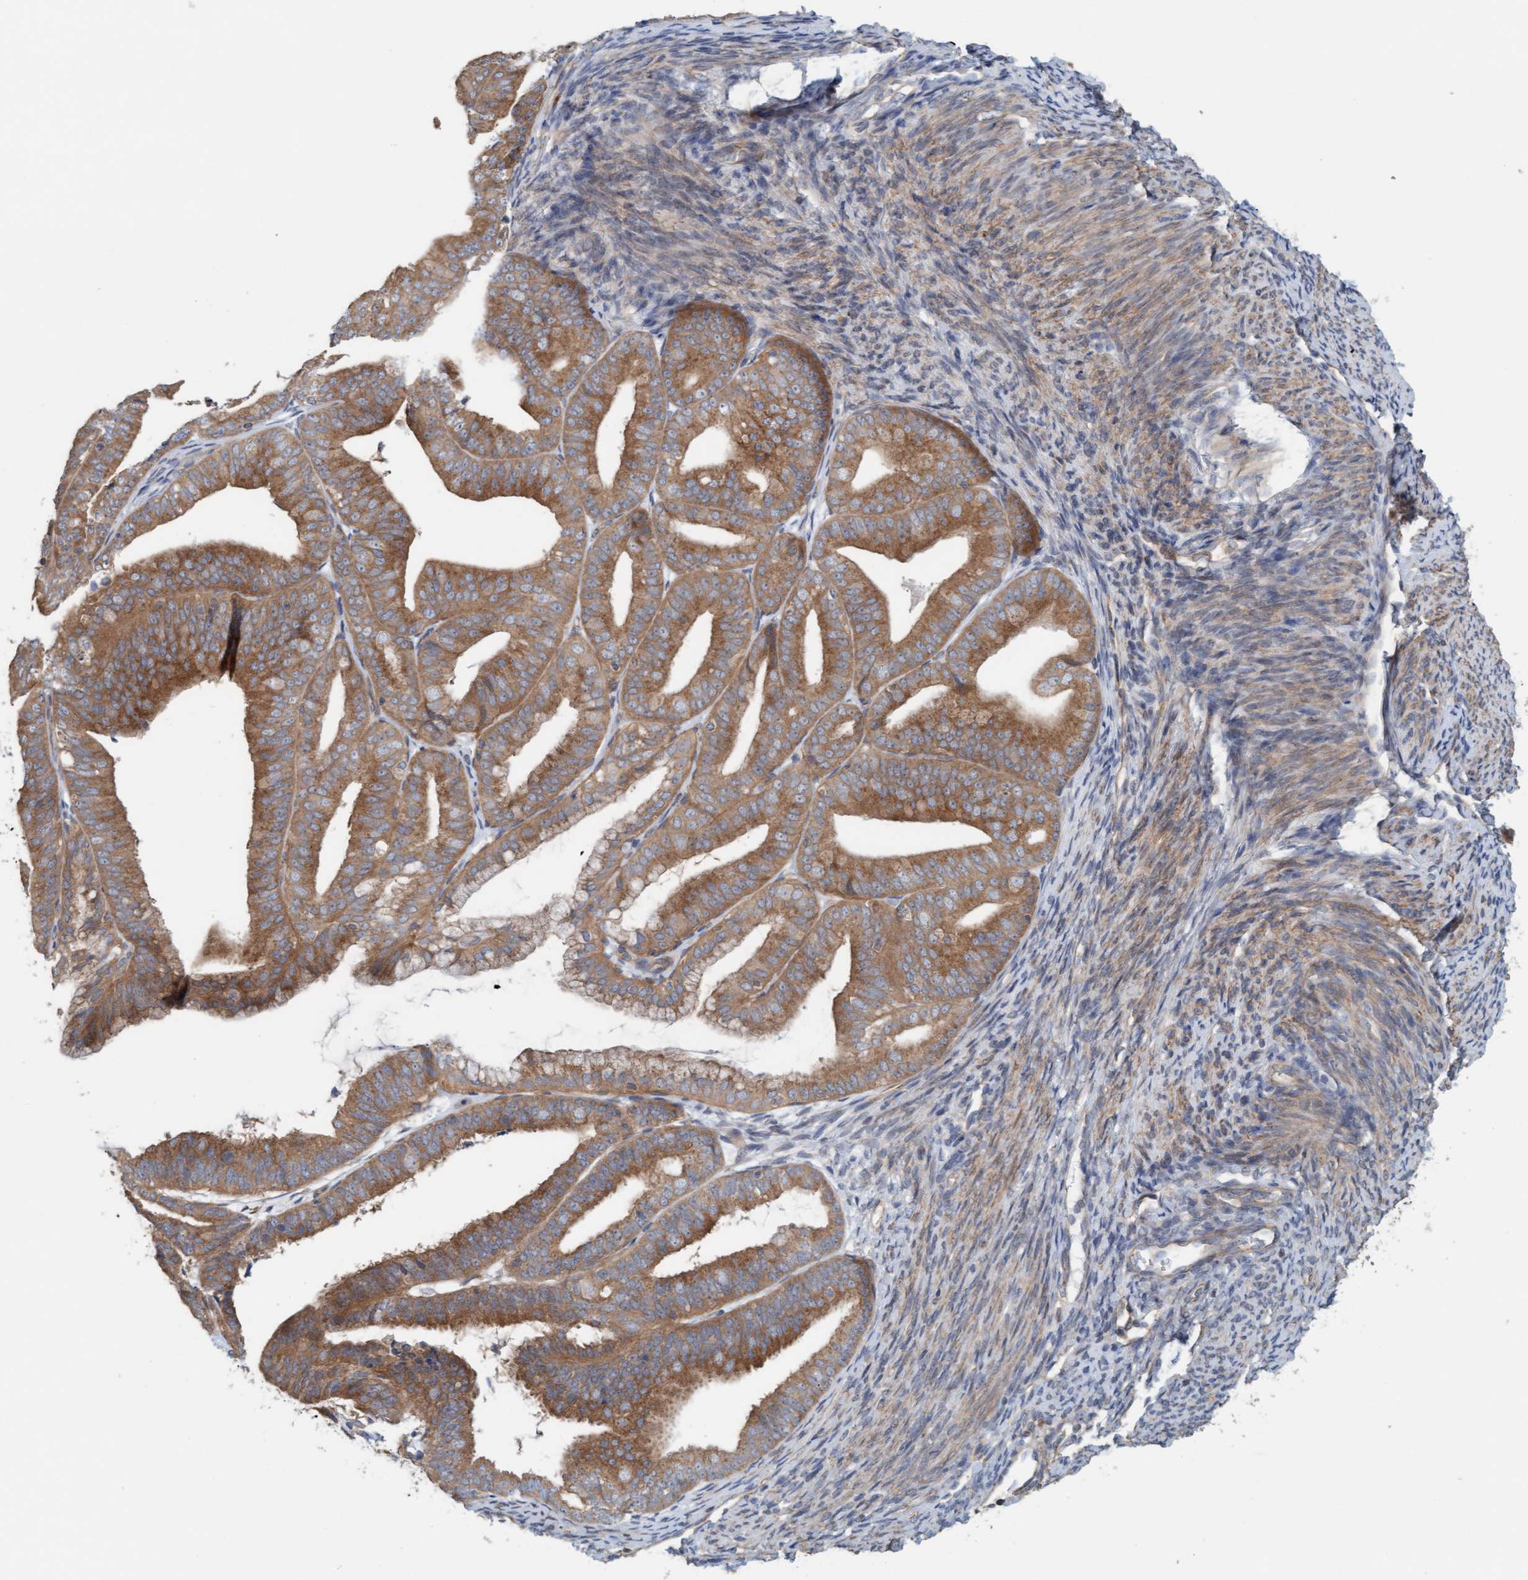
{"staining": {"intensity": "moderate", "quantity": ">75%", "location": "cytoplasmic/membranous"}, "tissue": "endometrial cancer", "cell_type": "Tumor cells", "image_type": "cancer", "snomed": [{"axis": "morphology", "description": "Adenocarcinoma, NOS"}, {"axis": "topography", "description": "Endometrium"}], "caption": "Immunohistochemical staining of adenocarcinoma (endometrial) shows medium levels of moderate cytoplasmic/membranous protein staining in about >75% of tumor cells. (IHC, brightfield microscopy, high magnification).", "gene": "UBAP1", "patient": {"sex": "female", "age": 63}}